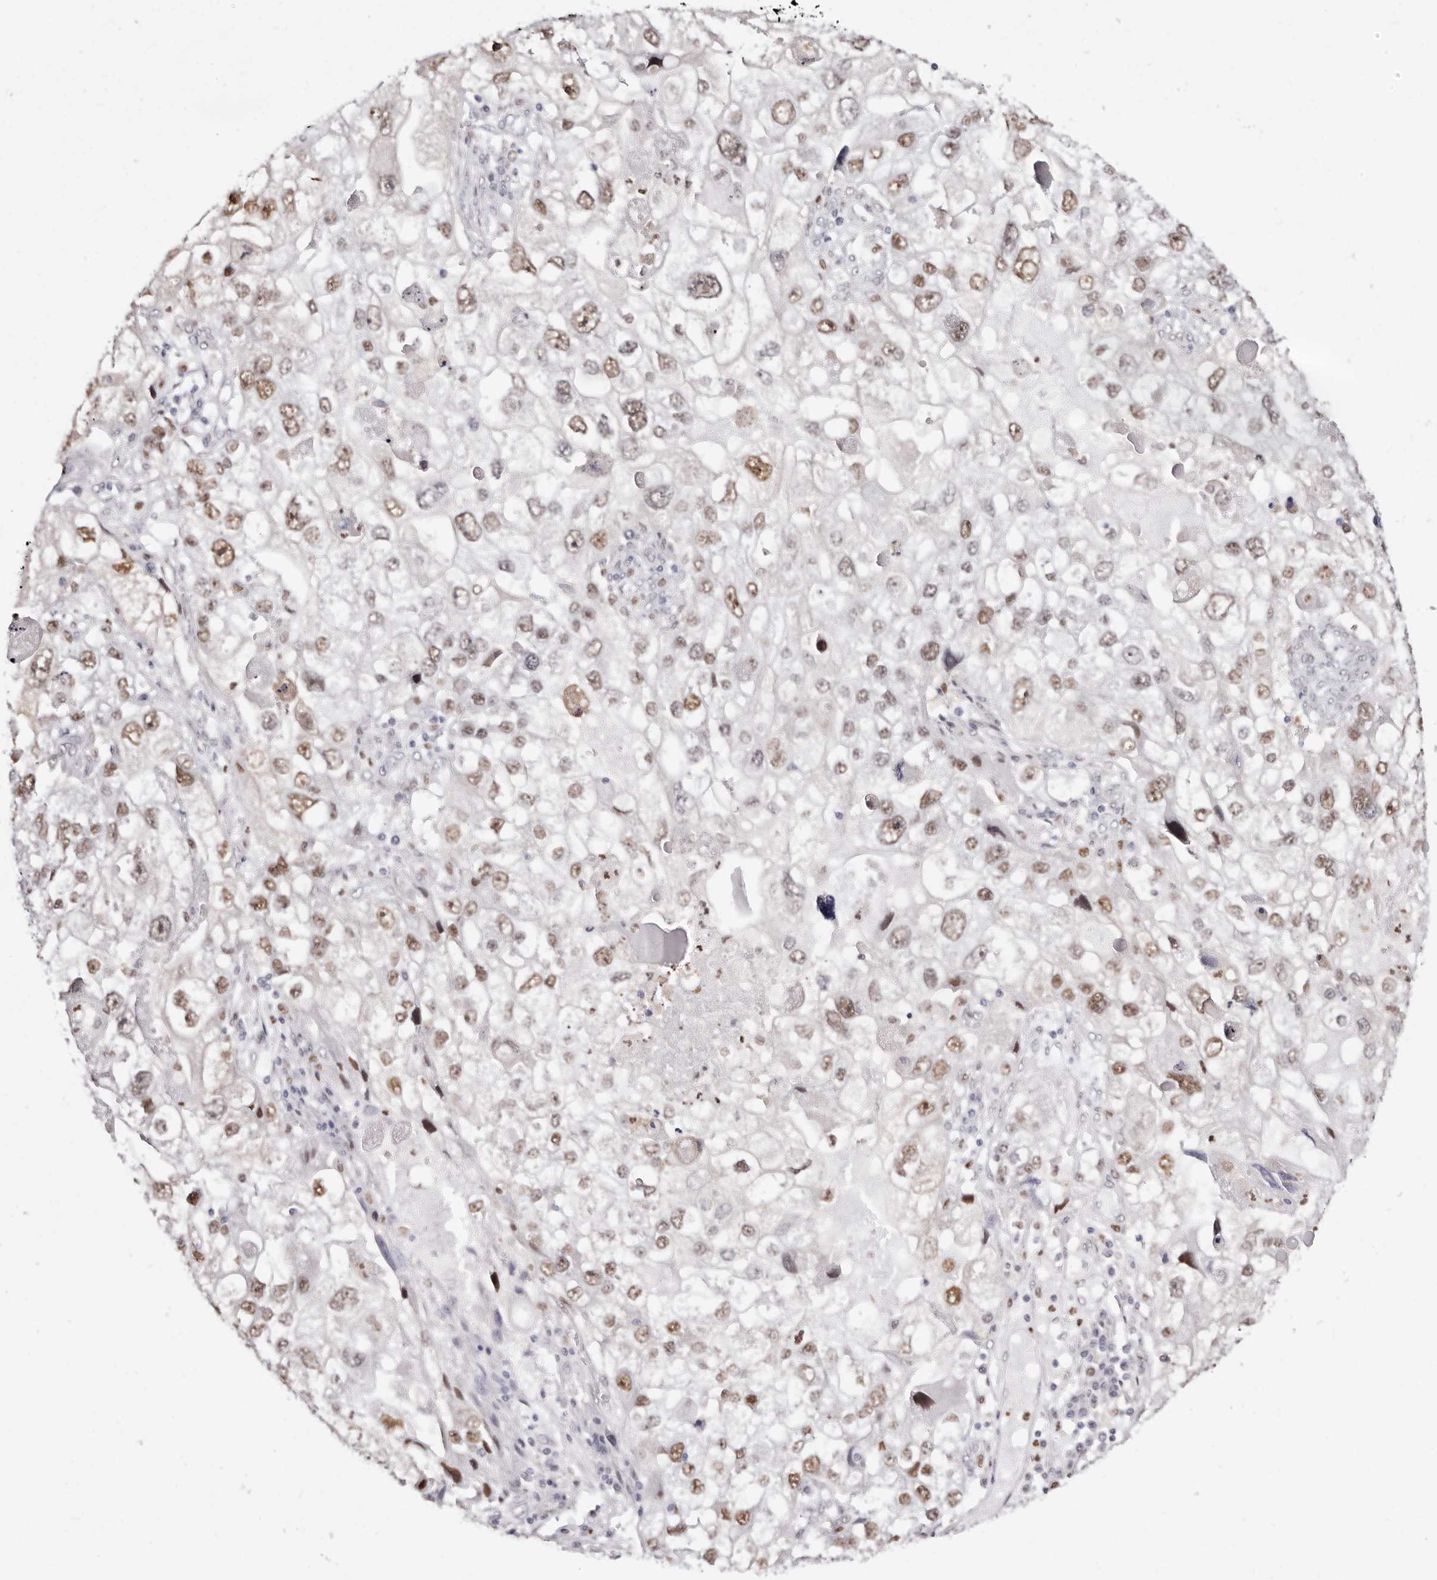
{"staining": {"intensity": "moderate", "quantity": ">75%", "location": "nuclear"}, "tissue": "endometrial cancer", "cell_type": "Tumor cells", "image_type": "cancer", "snomed": [{"axis": "morphology", "description": "Adenocarcinoma, NOS"}, {"axis": "topography", "description": "Endometrium"}], "caption": "This is an image of immunohistochemistry (IHC) staining of endometrial cancer (adenocarcinoma), which shows moderate staining in the nuclear of tumor cells.", "gene": "TKT", "patient": {"sex": "female", "age": 49}}